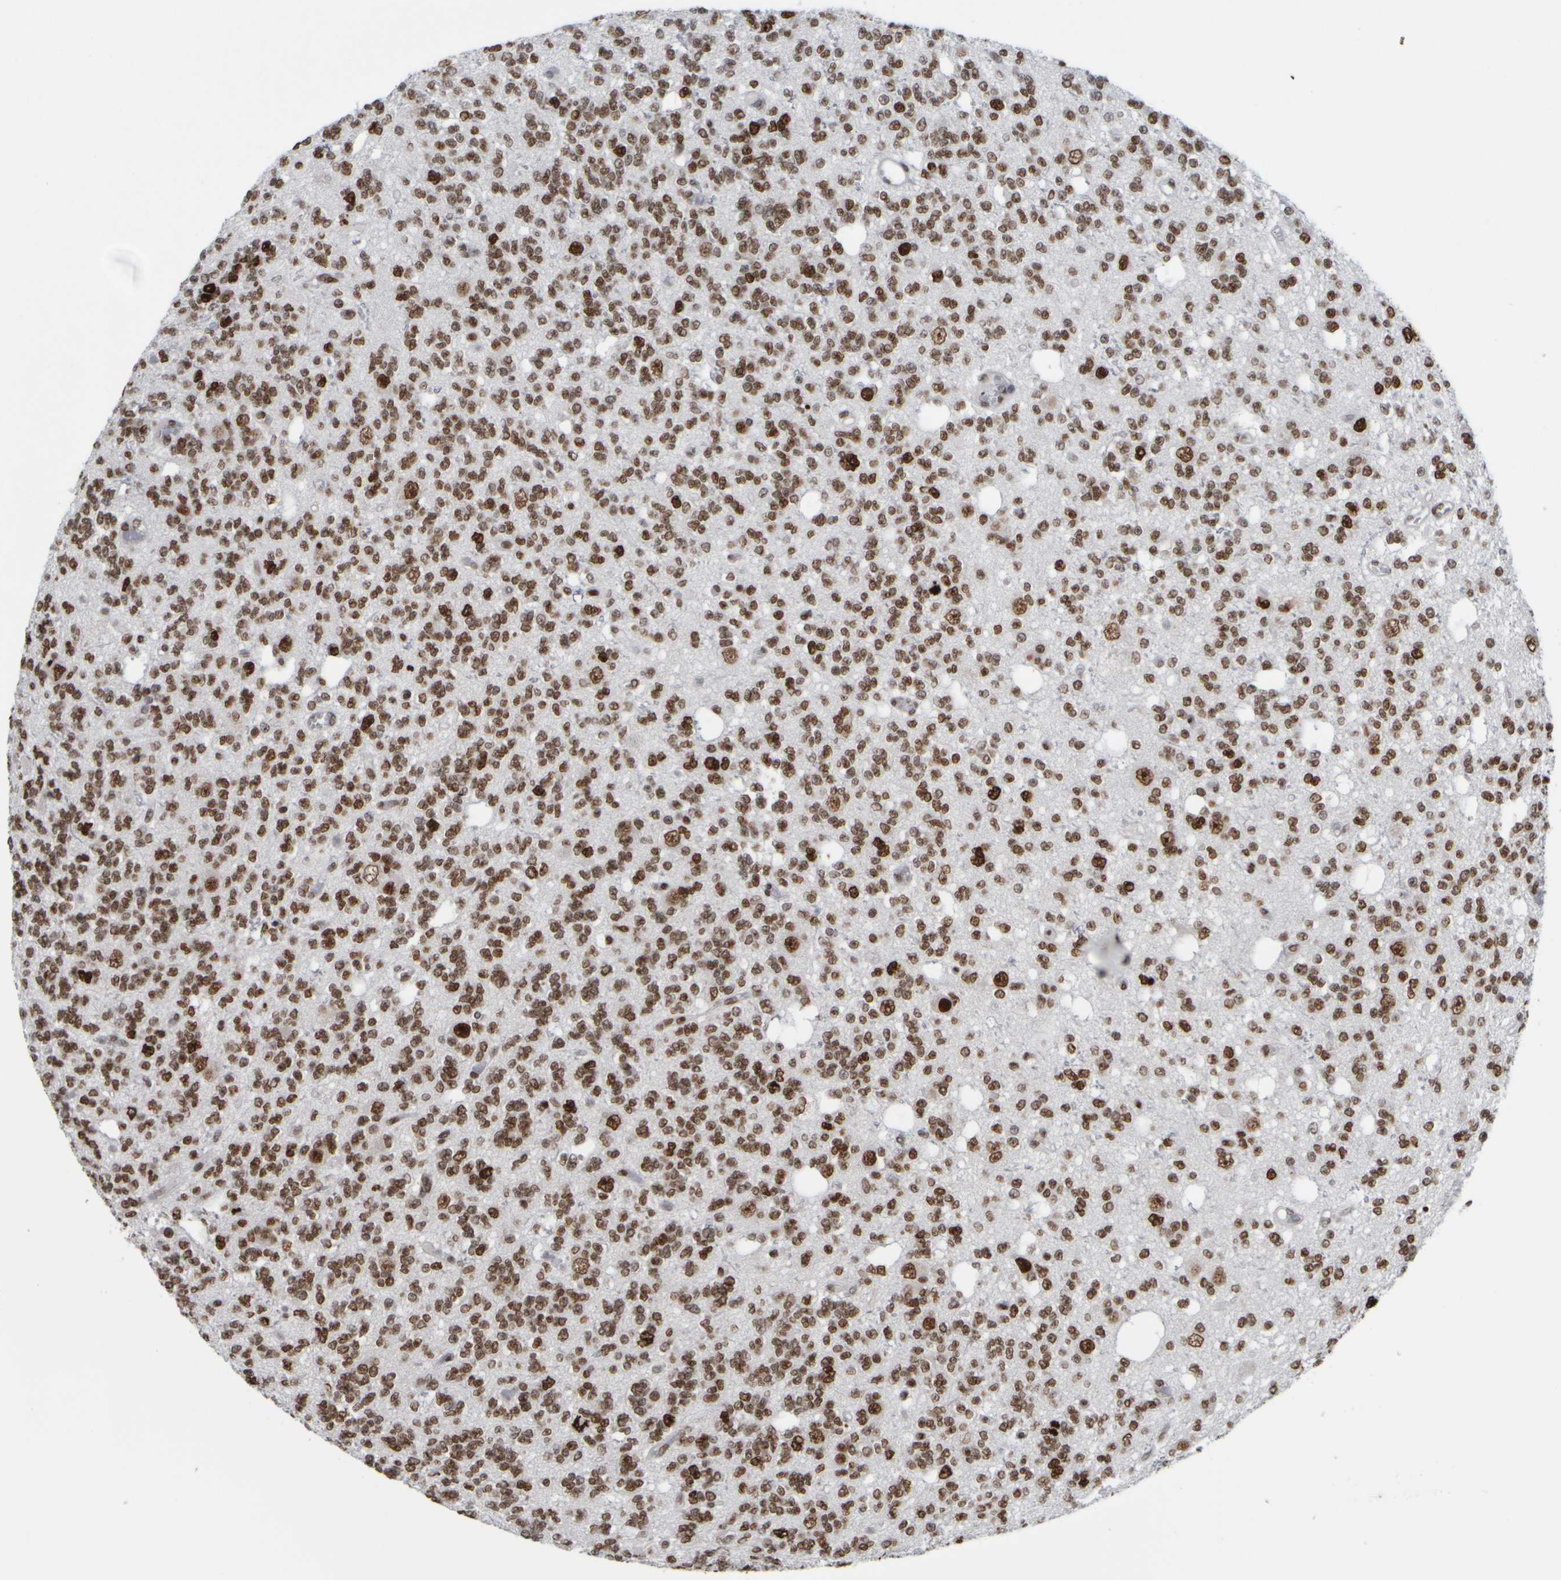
{"staining": {"intensity": "moderate", "quantity": ">75%", "location": "nuclear"}, "tissue": "glioma", "cell_type": "Tumor cells", "image_type": "cancer", "snomed": [{"axis": "morphology", "description": "Glioma, malignant, Low grade"}, {"axis": "topography", "description": "Brain"}], "caption": "Brown immunohistochemical staining in human glioma demonstrates moderate nuclear staining in about >75% of tumor cells.", "gene": "TOP2B", "patient": {"sex": "male", "age": 38}}